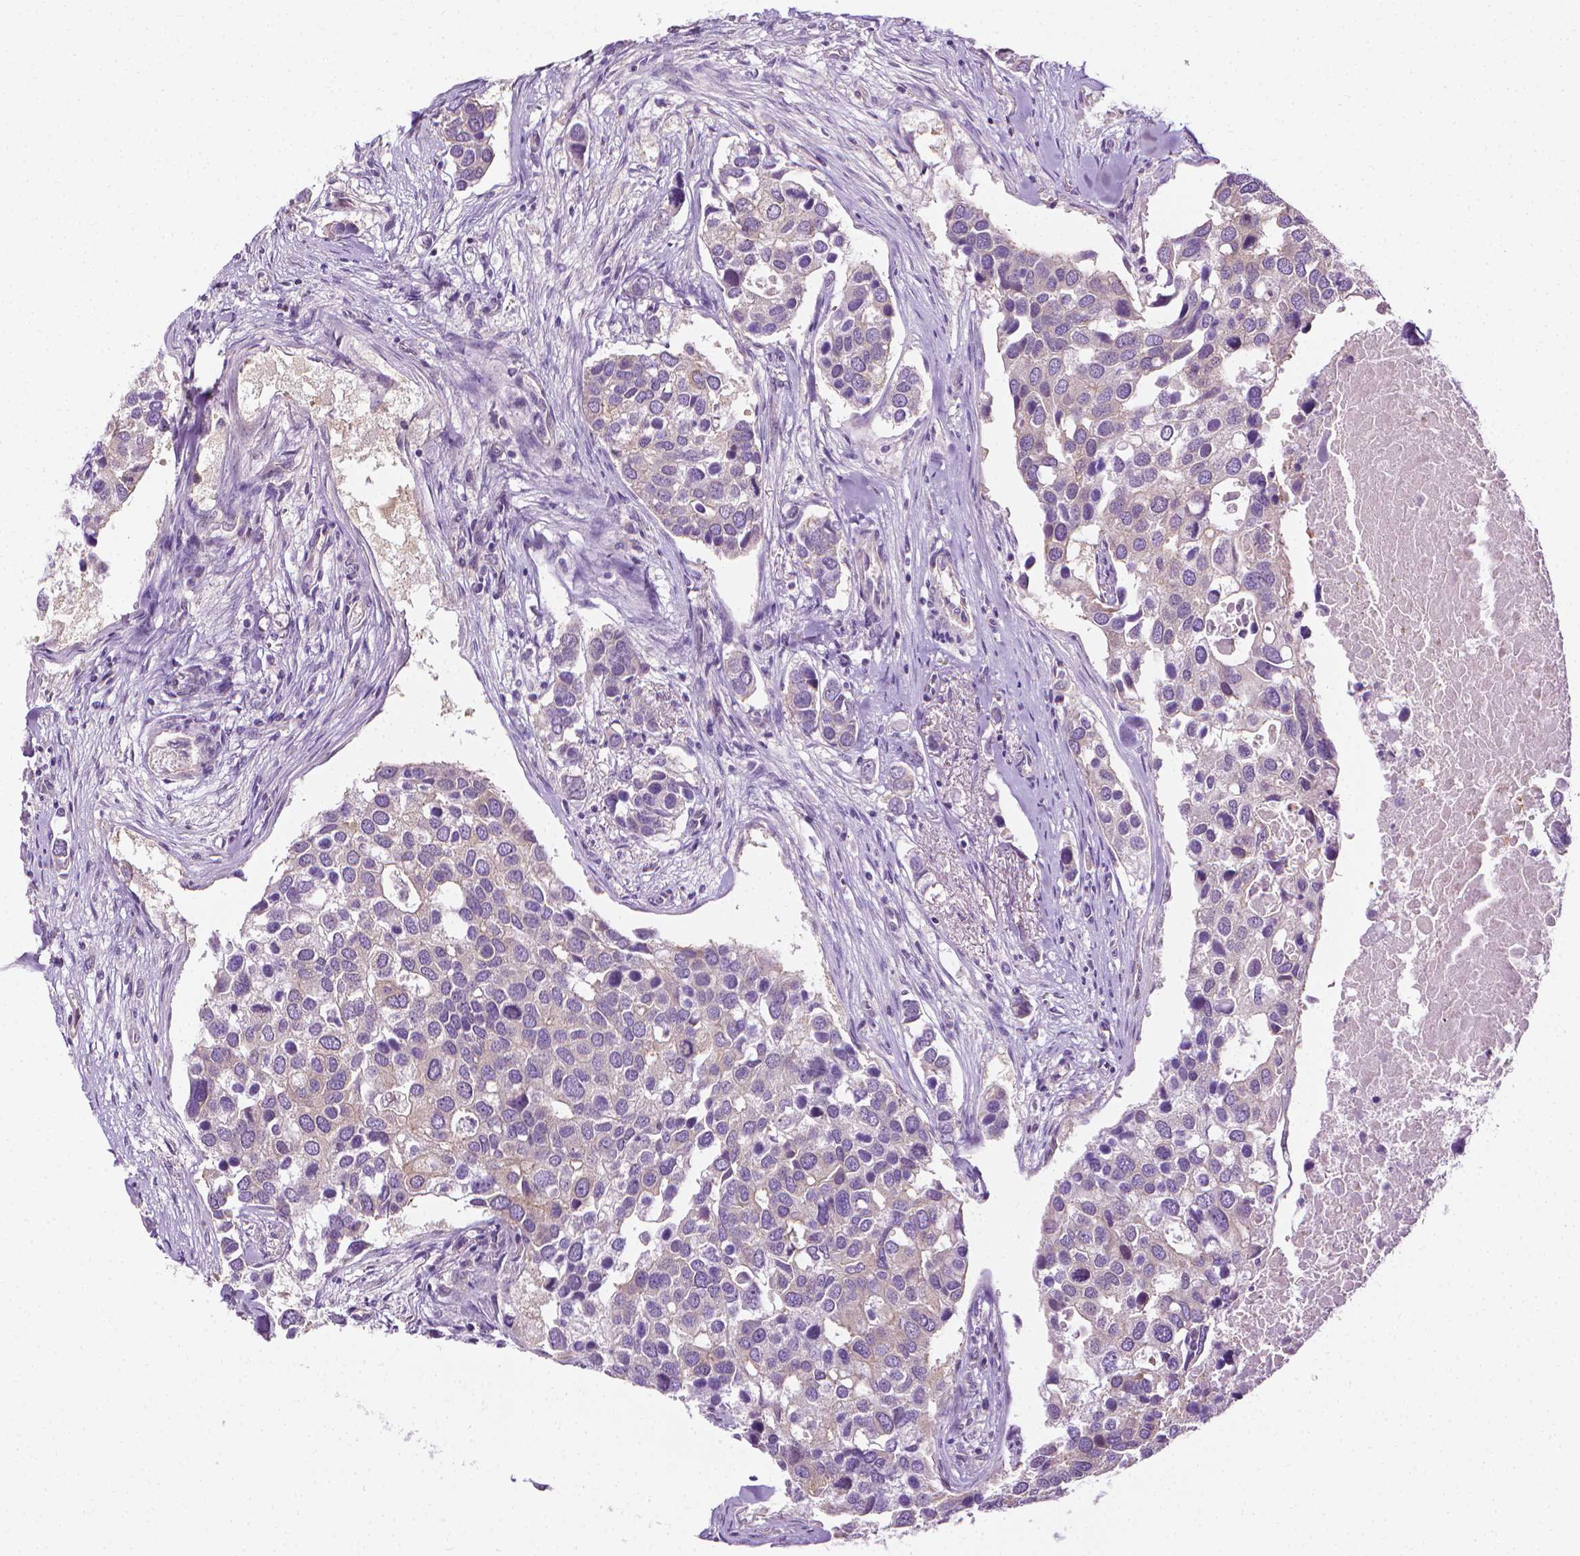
{"staining": {"intensity": "negative", "quantity": "none", "location": "none"}, "tissue": "breast cancer", "cell_type": "Tumor cells", "image_type": "cancer", "snomed": [{"axis": "morphology", "description": "Duct carcinoma"}, {"axis": "topography", "description": "Breast"}], "caption": "IHC image of human breast invasive ductal carcinoma stained for a protein (brown), which demonstrates no expression in tumor cells.", "gene": "MCOLN3", "patient": {"sex": "female", "age": 83}}